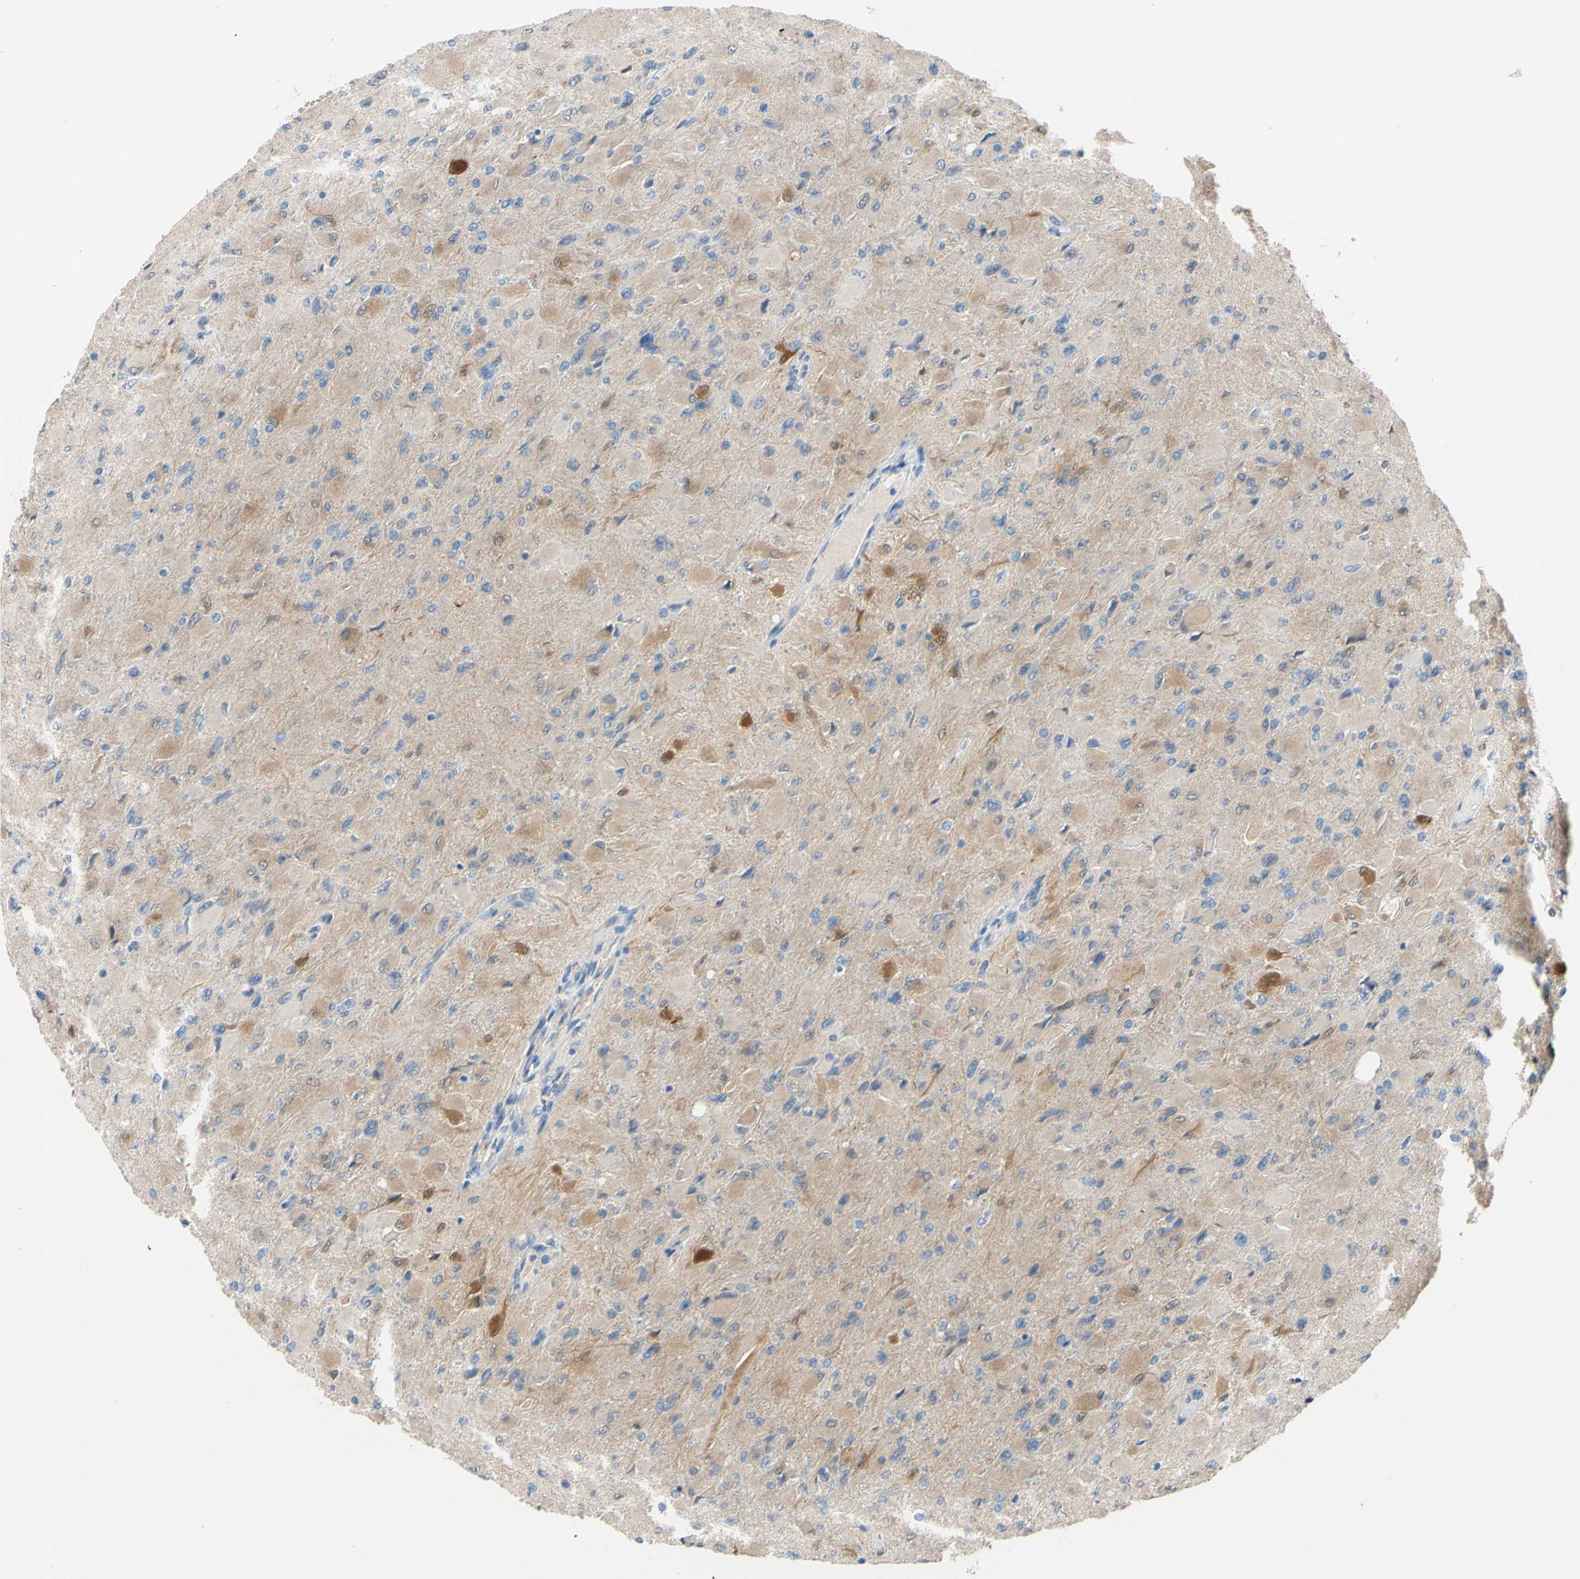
{"staining": {"intensity": "weak", "quantity": ">75%", "location": "cytoplasmic/membranous"}, "tissue": "glioma", "cell_type": "Tumor cells", "image_type": "cancer", "snomed": [{"axis": "morphology", "description": "Glioma, malignant, High grade"}, {"axis": "topography", "description": "Cerebral cortex"}], "caption": "This micrograph exhibits glioma stained with immunohistochemistry (IHC) to label a protein in brown. The cytoplasmic/membranous of tumor cells show weak positivity for the protein. Nuclei are counter-stained blue.", "gene": "NOL3", "patient": {"sex": "female", "age": 36}}